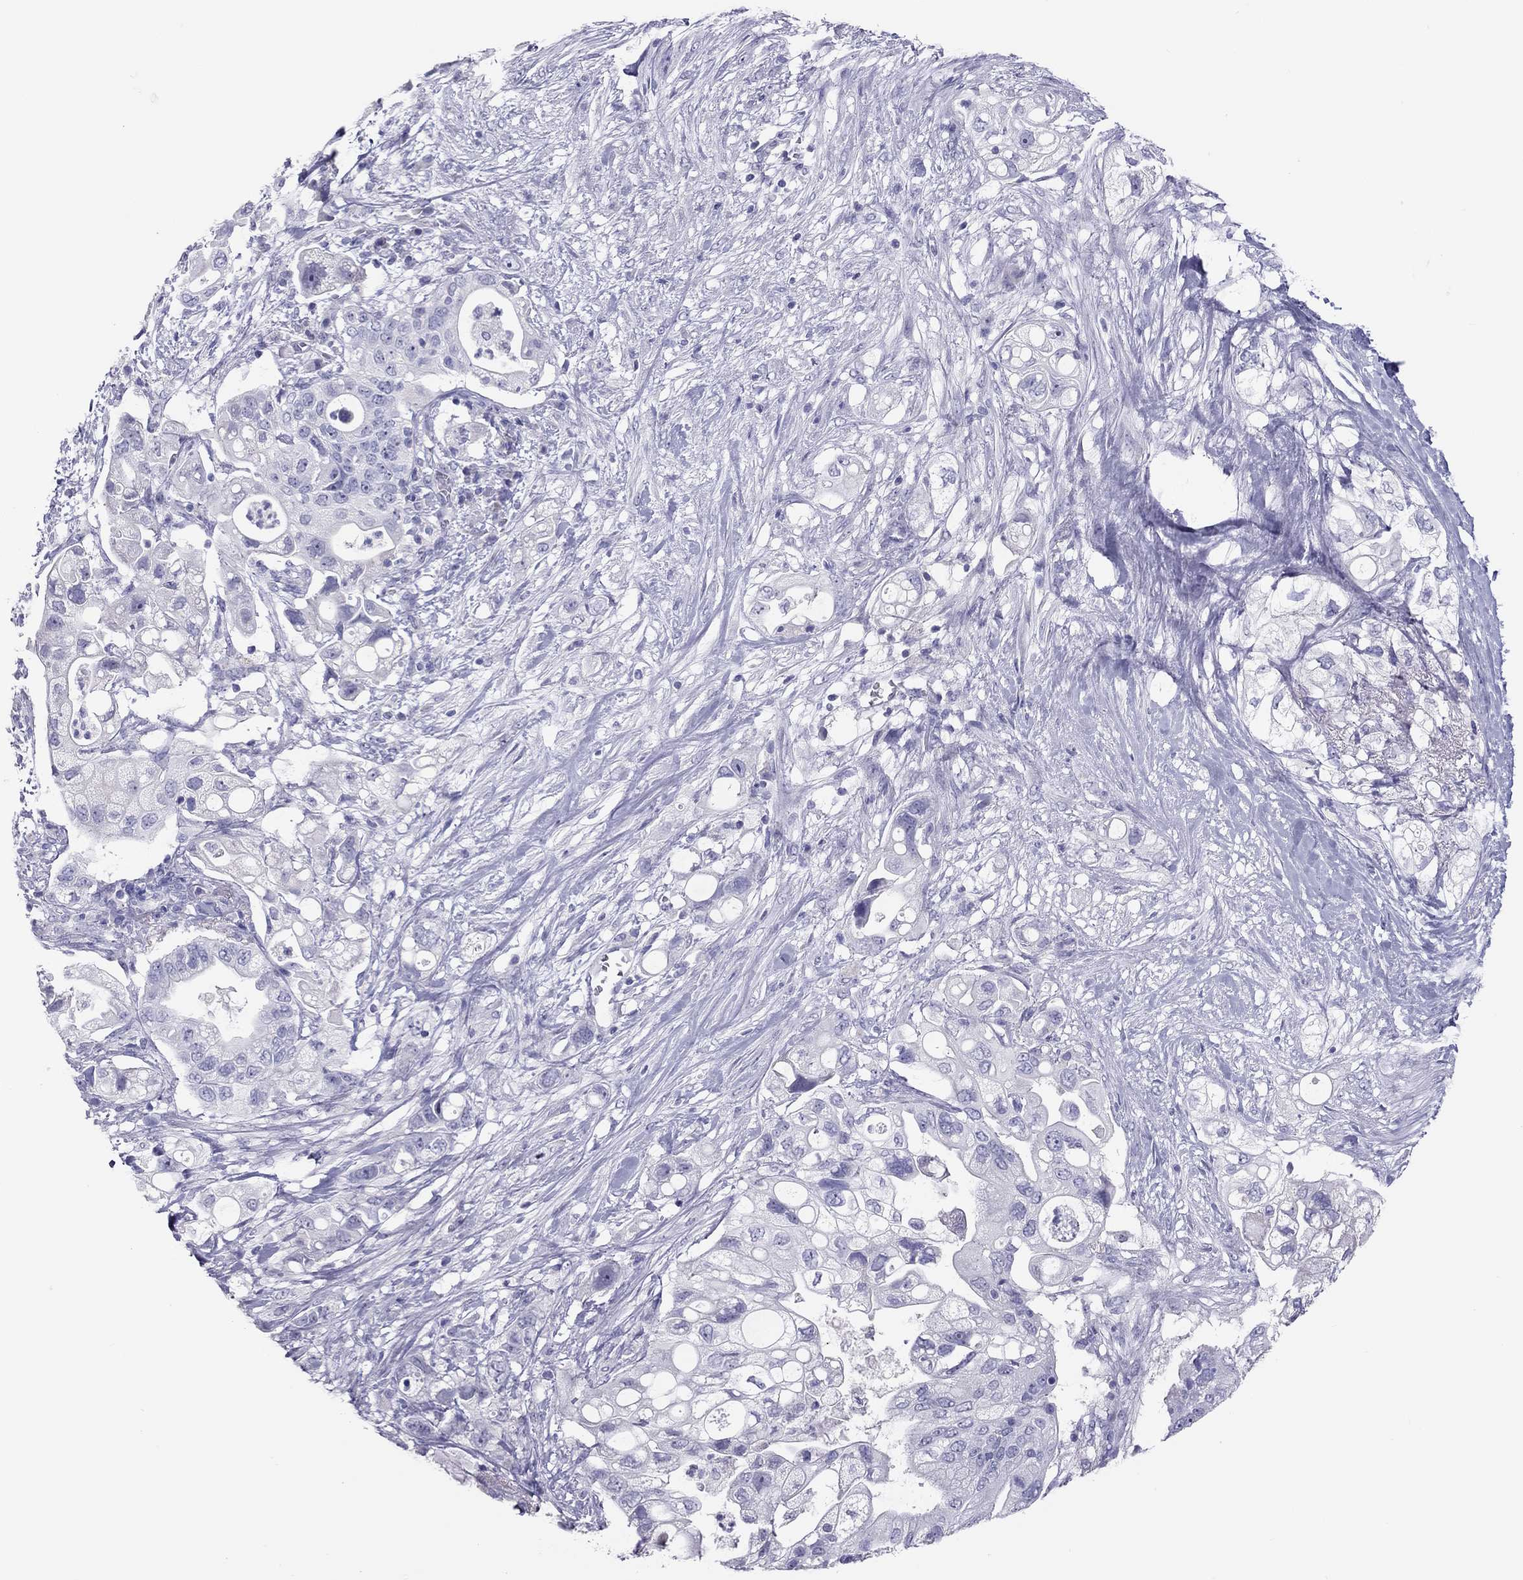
{"staining": {"intensity": "negative", "quantity": "none", "location": "none"}, "tissue": "pancreatic cancer", "cell_type": "Tumor cells", "image_type": "cancer", "snomed": [{"axis": "morphology", "description": "Adenocarcinoma, NOS"}, {"axis": "topography", "description": "Pancreas"}], "caption": "Immunohistochemistry (IHC) of pancreatic adenocarcinoma exhibits no staining in tumor cells.", "gene": "IL17REL", "patient": {"sex": "female", "age": 72}}